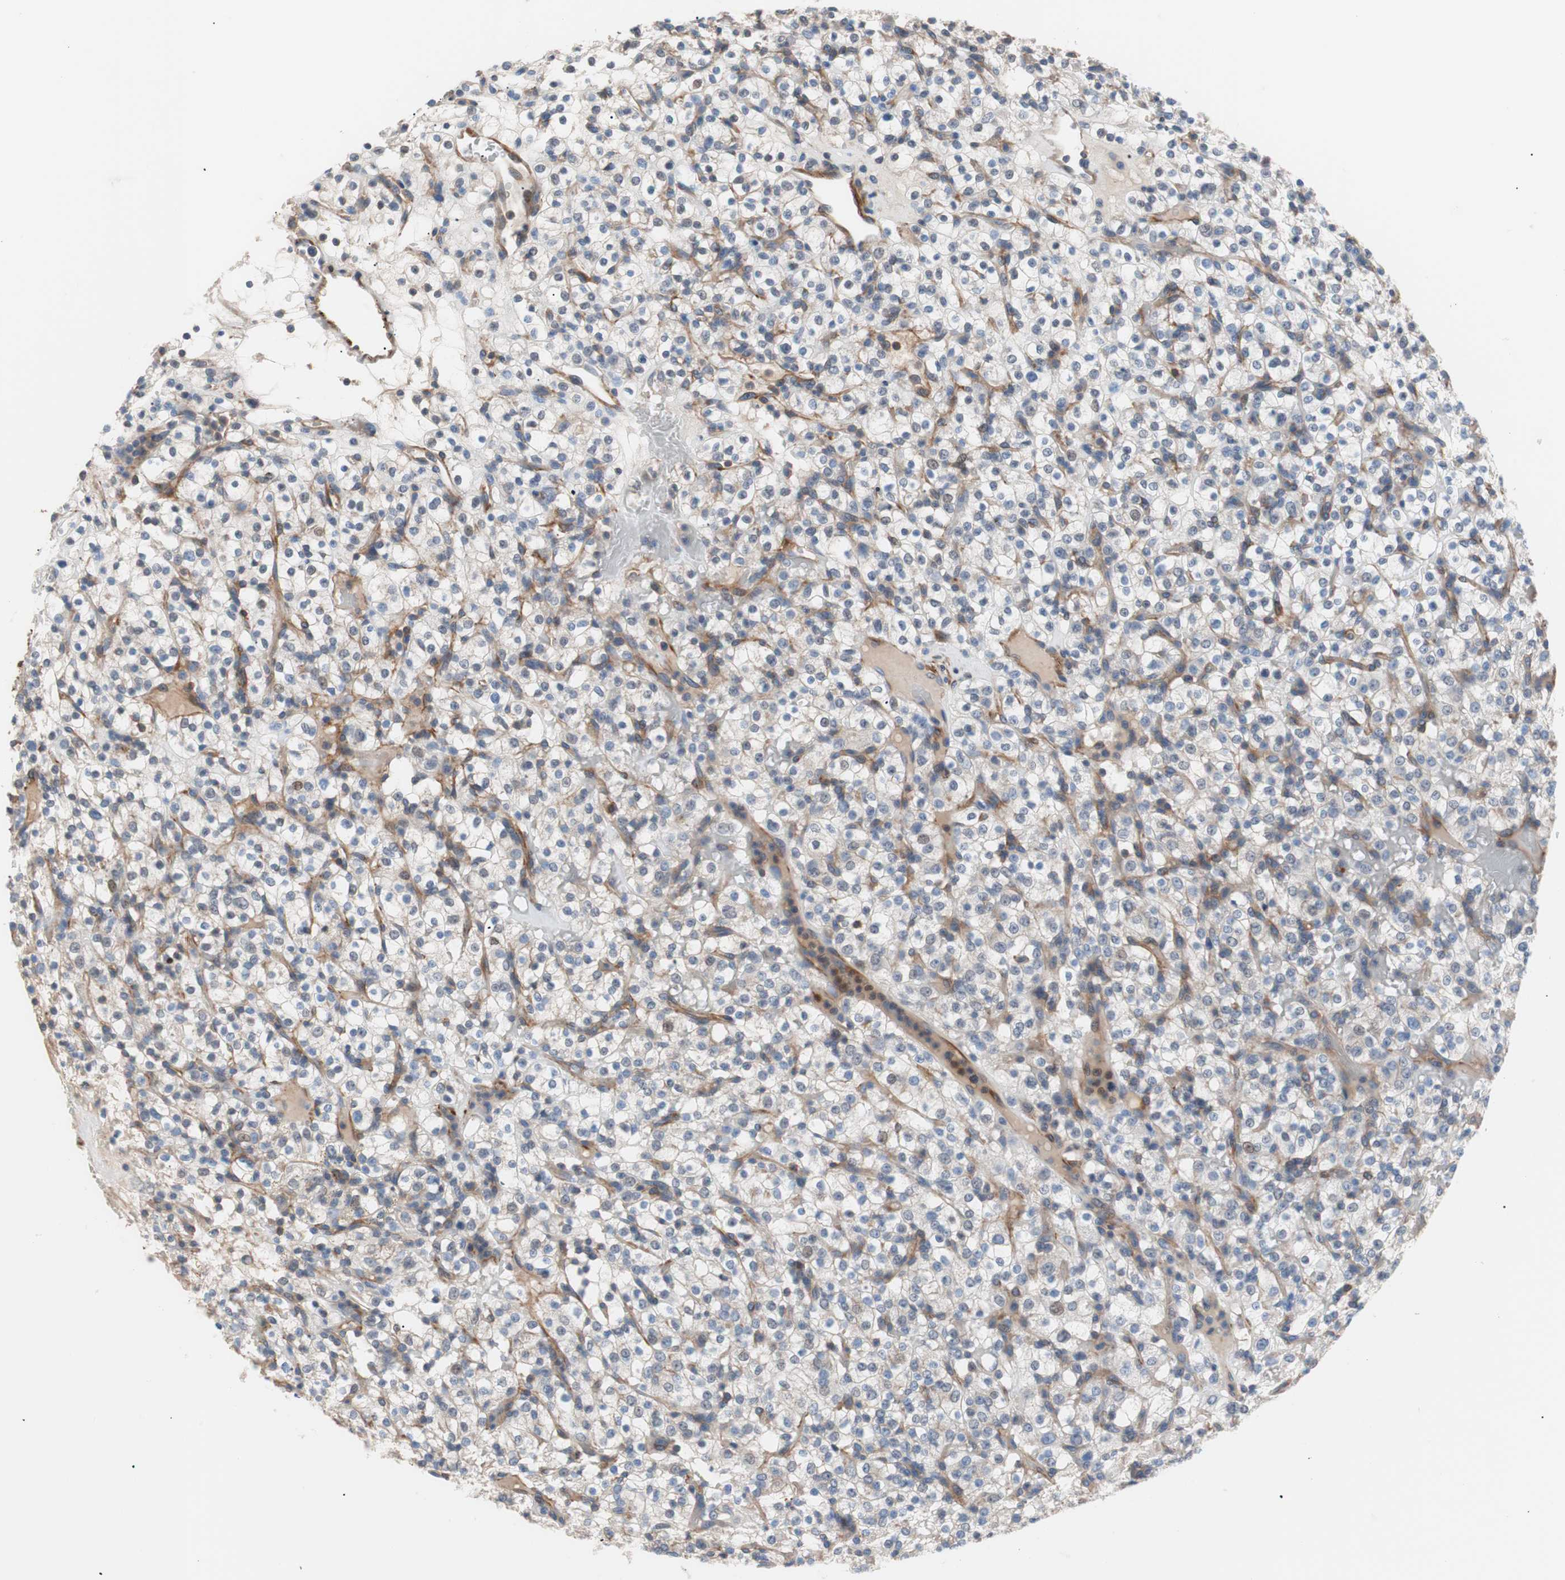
{"staining": {"intensity": "weak", "quantity": "25%-75%", "location": "cytoplasmic/membranous"}, "tissue": "renal cancer", "cell_type": "Tumor cells", "image_type": "cancer", "snomed": [{"axis": "morphology", "description": "Normal tissue, NOS"}, {"axis": "morphology", "description": "Adenocarcinoma, NOS"}, {"axis": "topography", "description": "Kidney"}], "caption": "Adenocarcinoma (renal) was stained to show a protein in brown. There is low levels of weak cytoplasmic/membranous expression in approximately 25%-75% of tumor cells.", "gene": "GPR160", "patient": {"sex": "female", "age": 72}}